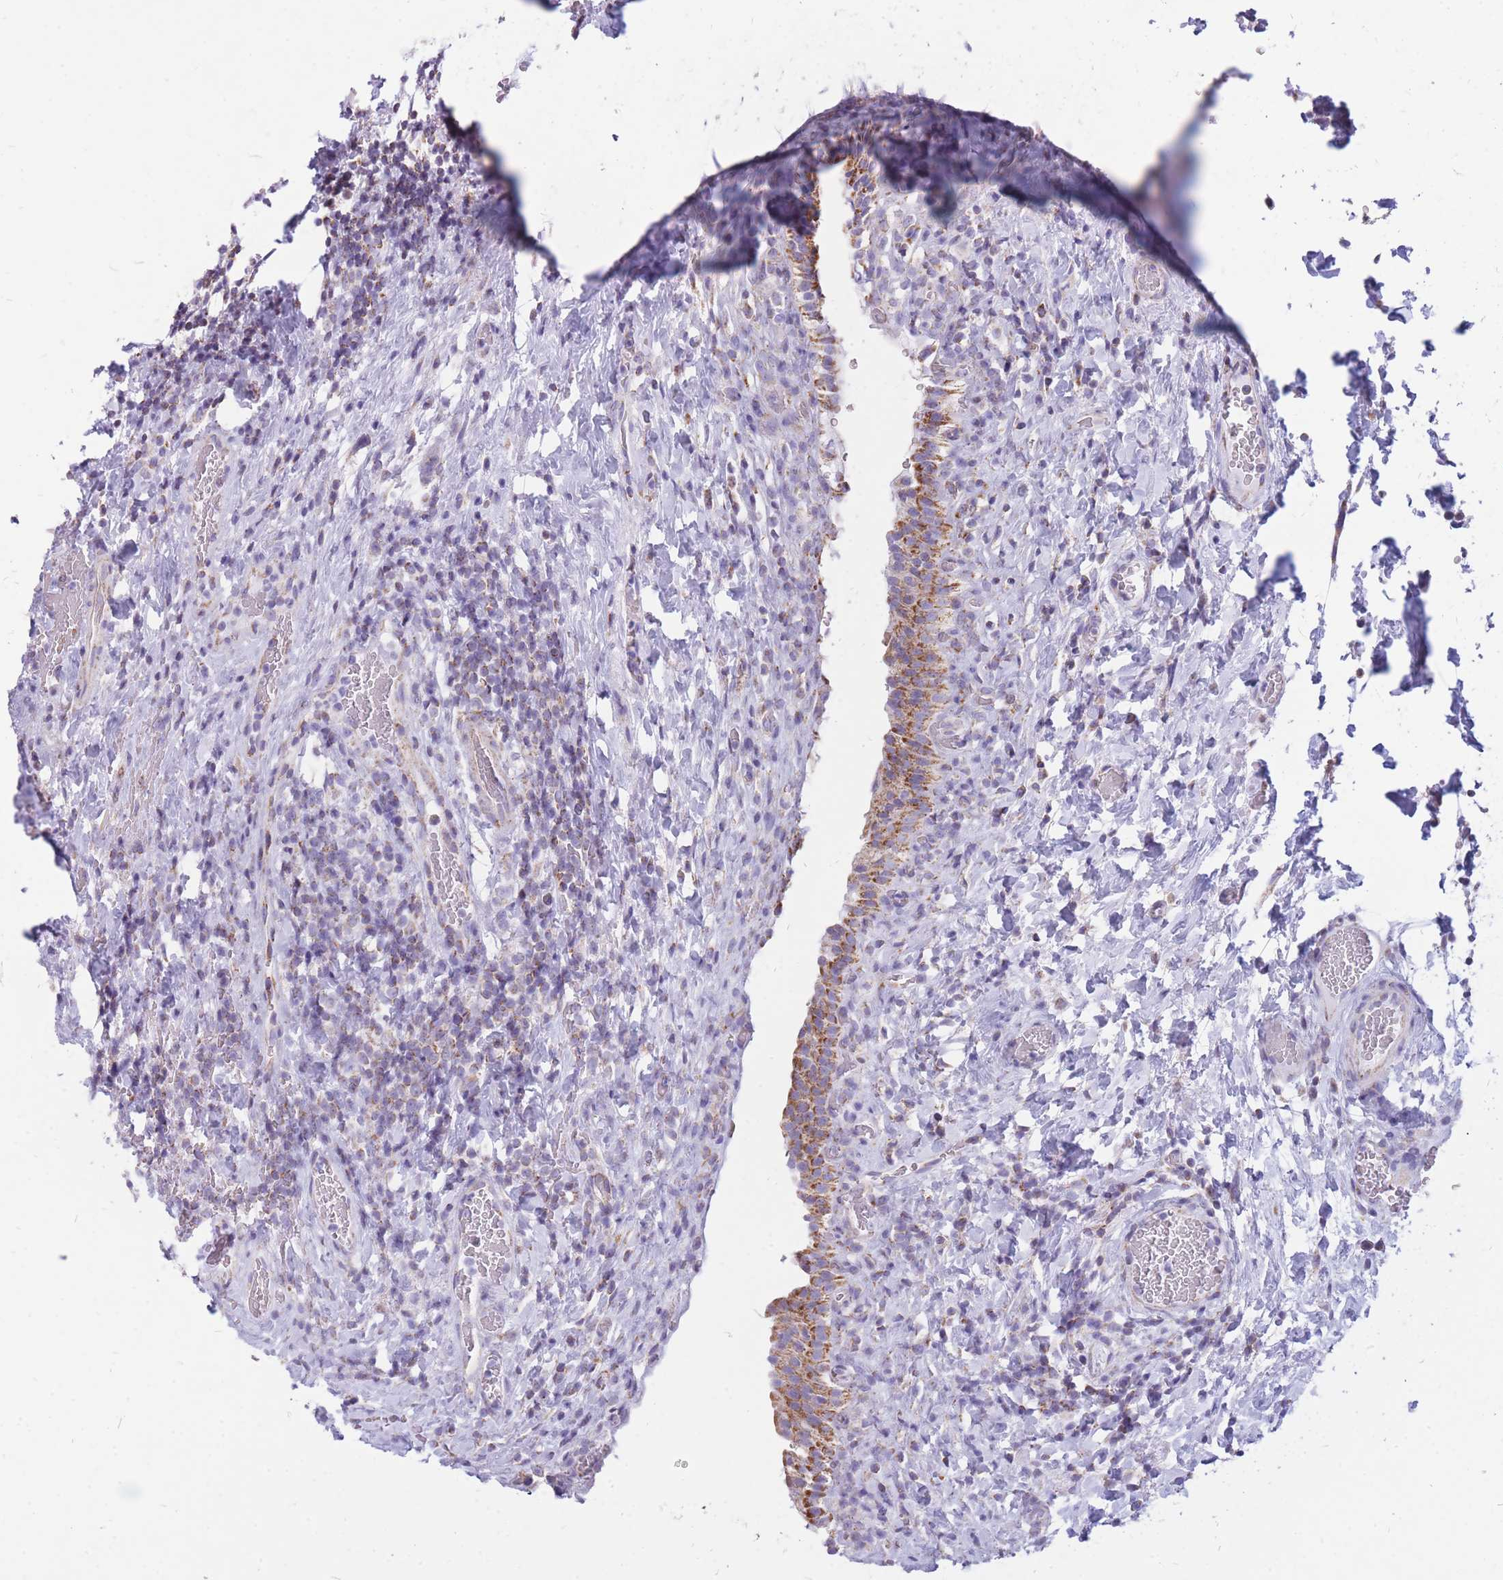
{"staining": {"intensity": "moderate", "quantity": ">75%", "location": "cytoplasmic/membranous"}, "tissue": "urinary bladder", "cell_type": "Urothelial cells", "image_type": "normal", "snomed": [{"axis": "morphology", "description": "Normal tissue, NOS"}, {"axis": "morphology", "description": "Inflammation, NOS"}, {"axis": "topography", "description": "Urinary bladder"}], "caption": "A micrograph of urinary bladder stained for a protein shows moderate cytoplasmic/membranous brown staining in urothelial cells. (brown staining indicates protein expression, while blue staining denotes nuclei).", "gene": "PCSK1", "patient": {"sex": "male", "age": 64}}